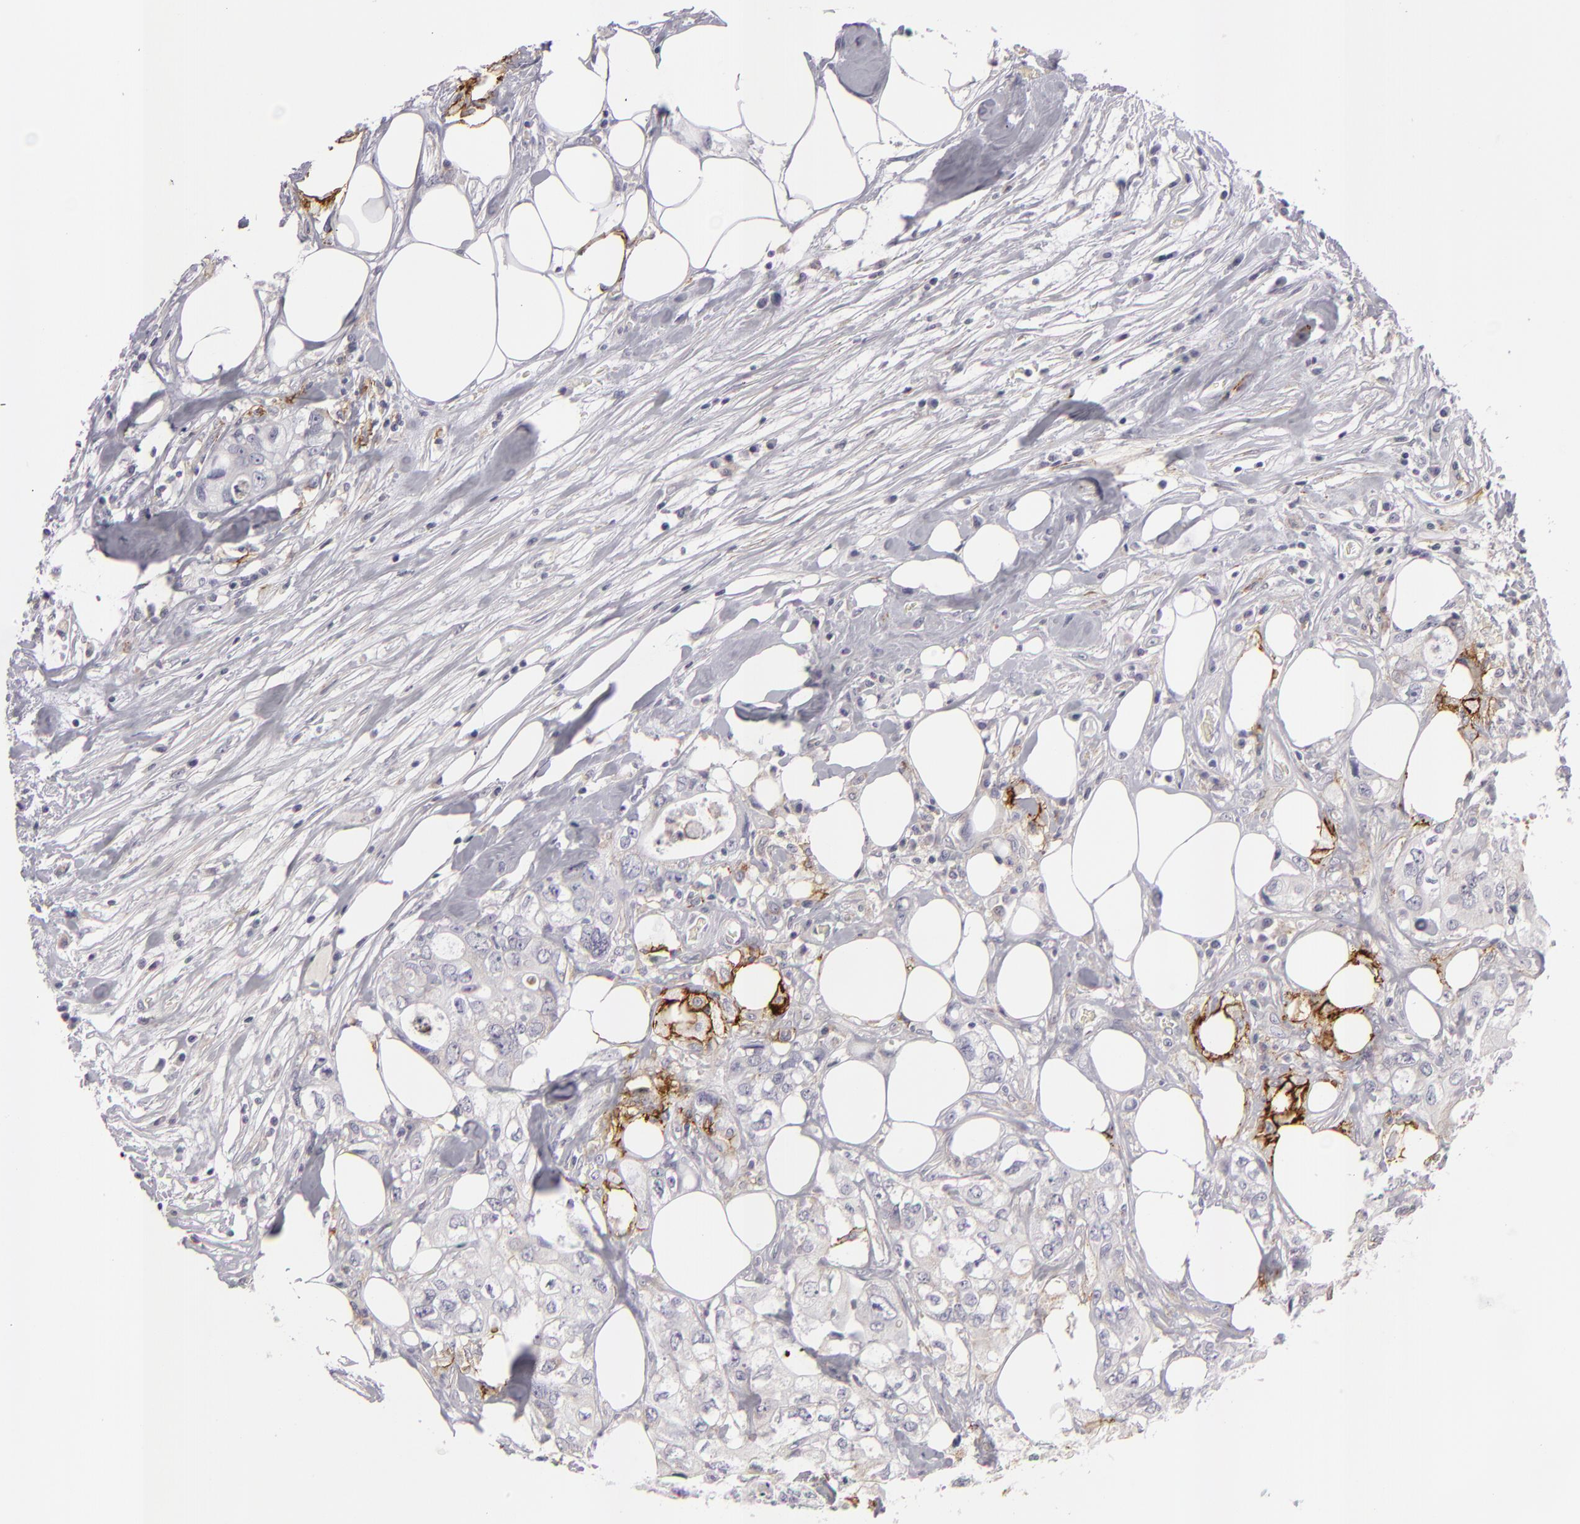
{"staining": {"intensity": "moderate", "quantity": "<25%", "location": "cytoplasmic/membranous"}, "tissue": "colorectal cancer", "cell_type": "Tumor cells", "image_type": "cancer", "snomed": [{"axis": "morphology", "description": "Adenocarcinoma, NOS"}, {"axis": "topography", "description": "Rectum"}], "caption": "Protein positivity by IHC displays moderate cytoplasmic/membranous positivity in about <25% of tumor cells in adenocarcinoma (colorectal). The staining was performed using DAB, with brown indicating positive protein expression. Nuclei are stained blue with hematoxylin.", "gene": "ALCAM", "patient": {"sex": "female", "age": 57}}